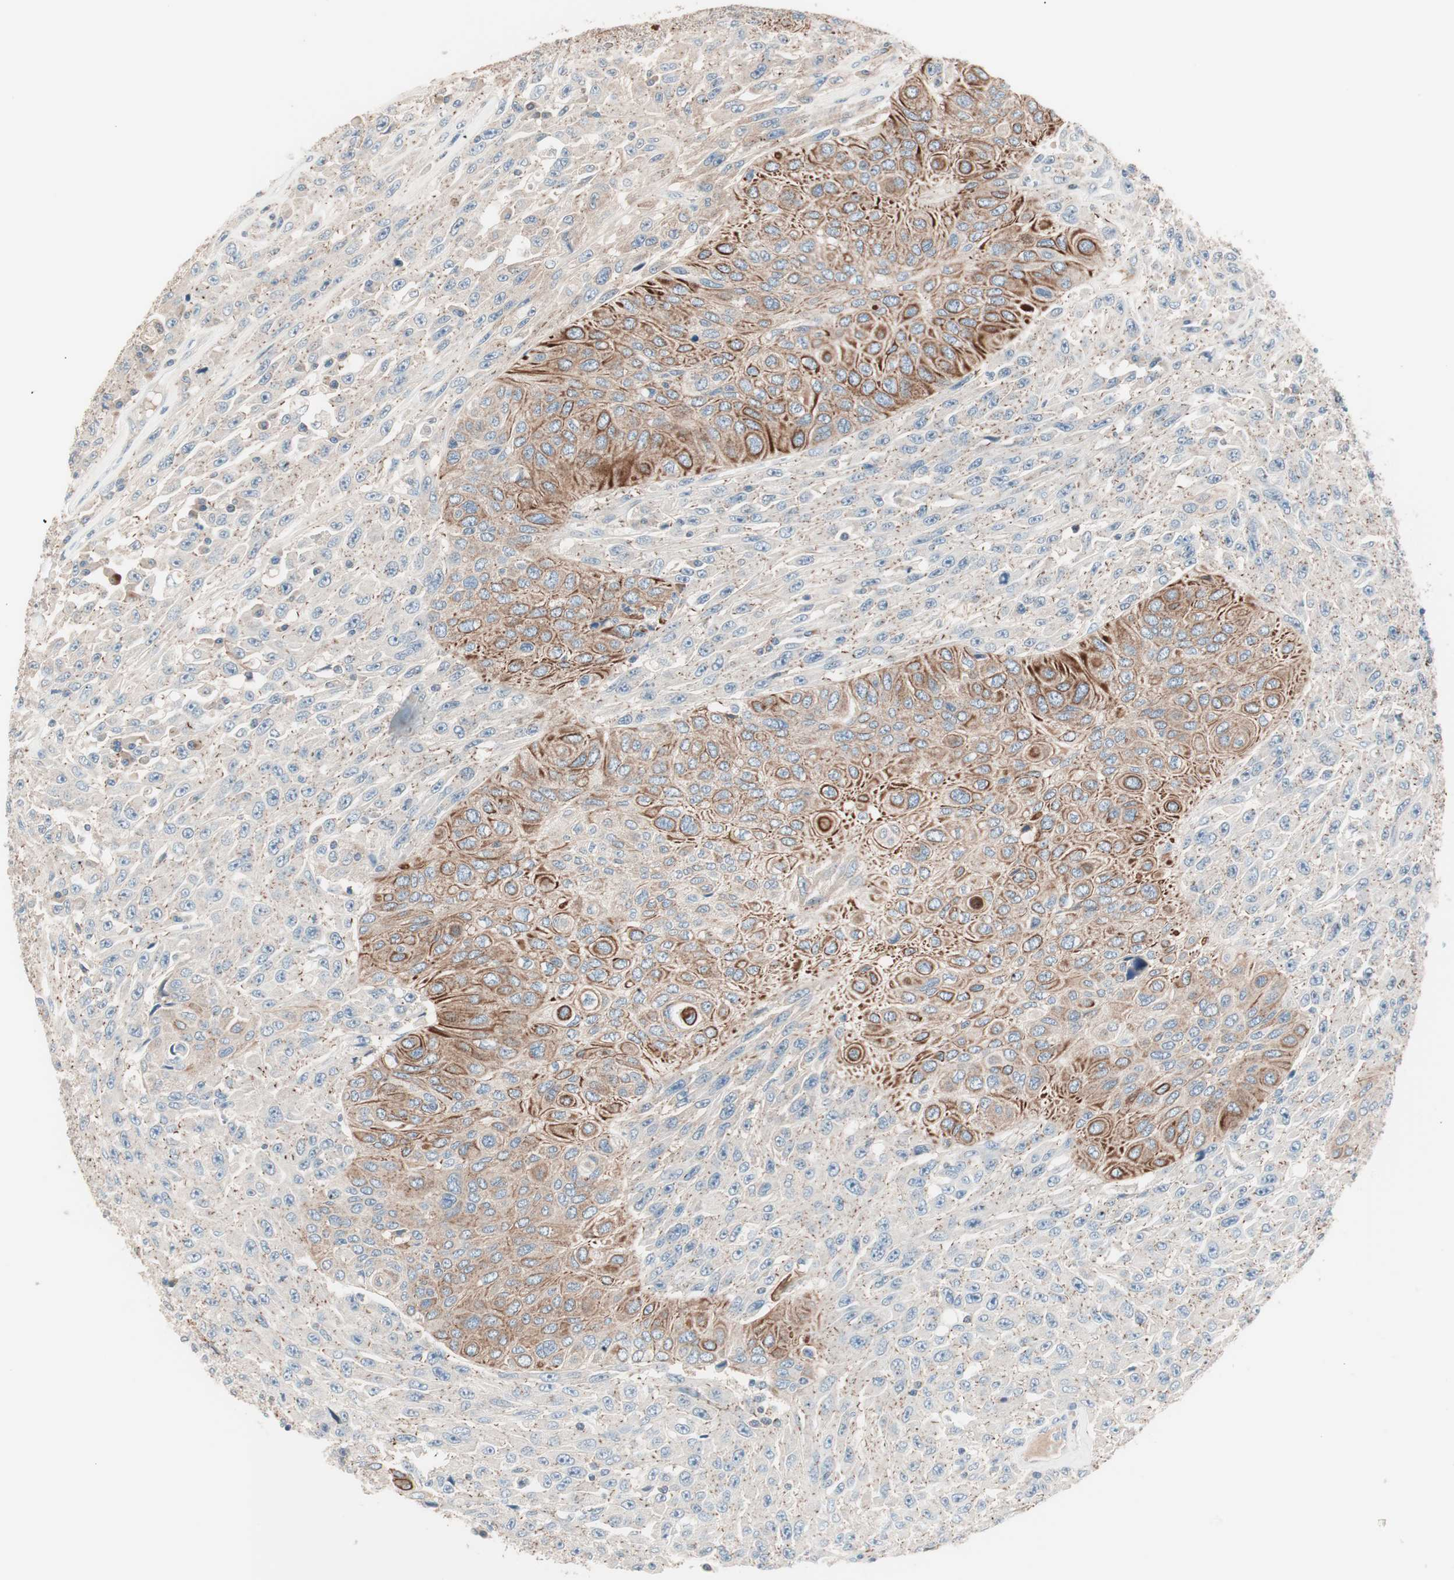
{"staining": {"intensity": "strong", "quantity": "<25%", "location": "cytoplasmic/membranous"}, "tissue": "urothelial cancer", "cell_type": "Tumor cells", "image_type": "cancer", "snomed": [{"axis": "morphology", "description": "Urothelial carcinoma, High grade"}, {"axis": "topography", "description": "Urinary bladder"}], "caption": "Strong cytoplasmic/membranous expression is identified in about <25% of tumor cells in urothelial carcinoma (high-grade). (DAB = brown stain, brightfield microscopy at high magnification).", "gene": "RAD54B", "patient": {"sex": "male", "age": 66}}